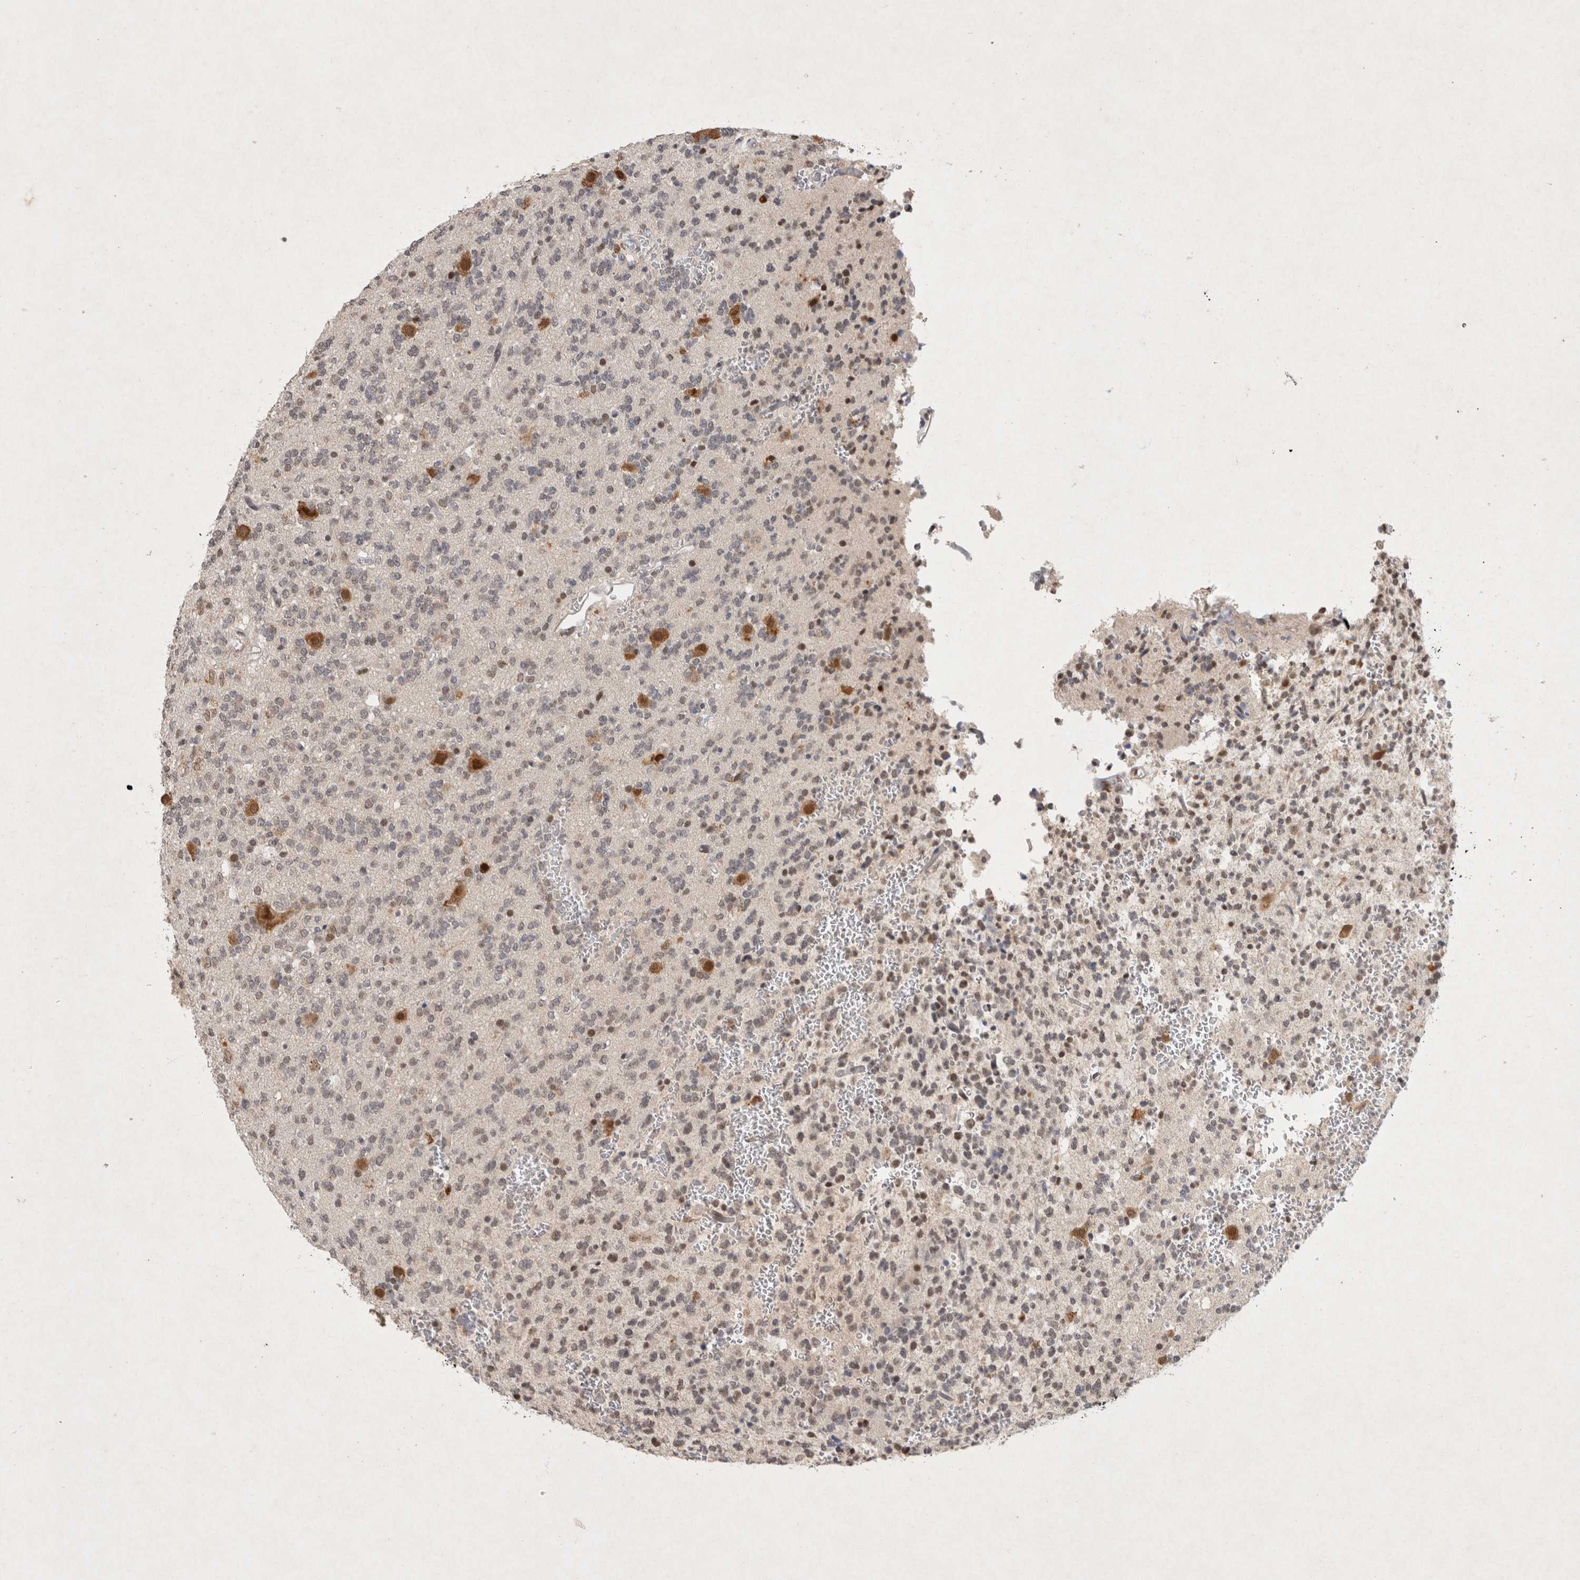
{"staining": {"intensity": "strong", "quantity": "<25%", "location": "cytoplasmic/membranous,nuclear"}, "tissue": "glioma", "cell_type": "Tumor cells", "image_type": "cancer", "snomed": [{"axis": "morphology", "description": "Glioma, malignant, Low grade"}, {"axis": "topography", "description": "Brain"}], "caption": "IHC histopathology image of malignant glioma (low-grade) stained for a protein (brown), which exhibits medium levels of strong cytoplasmic/membranous and nuclear positivity in approximately <25% of tumor cells.", "gene": "XRCC5", "patient": {"sex": "male", "age": 38}}